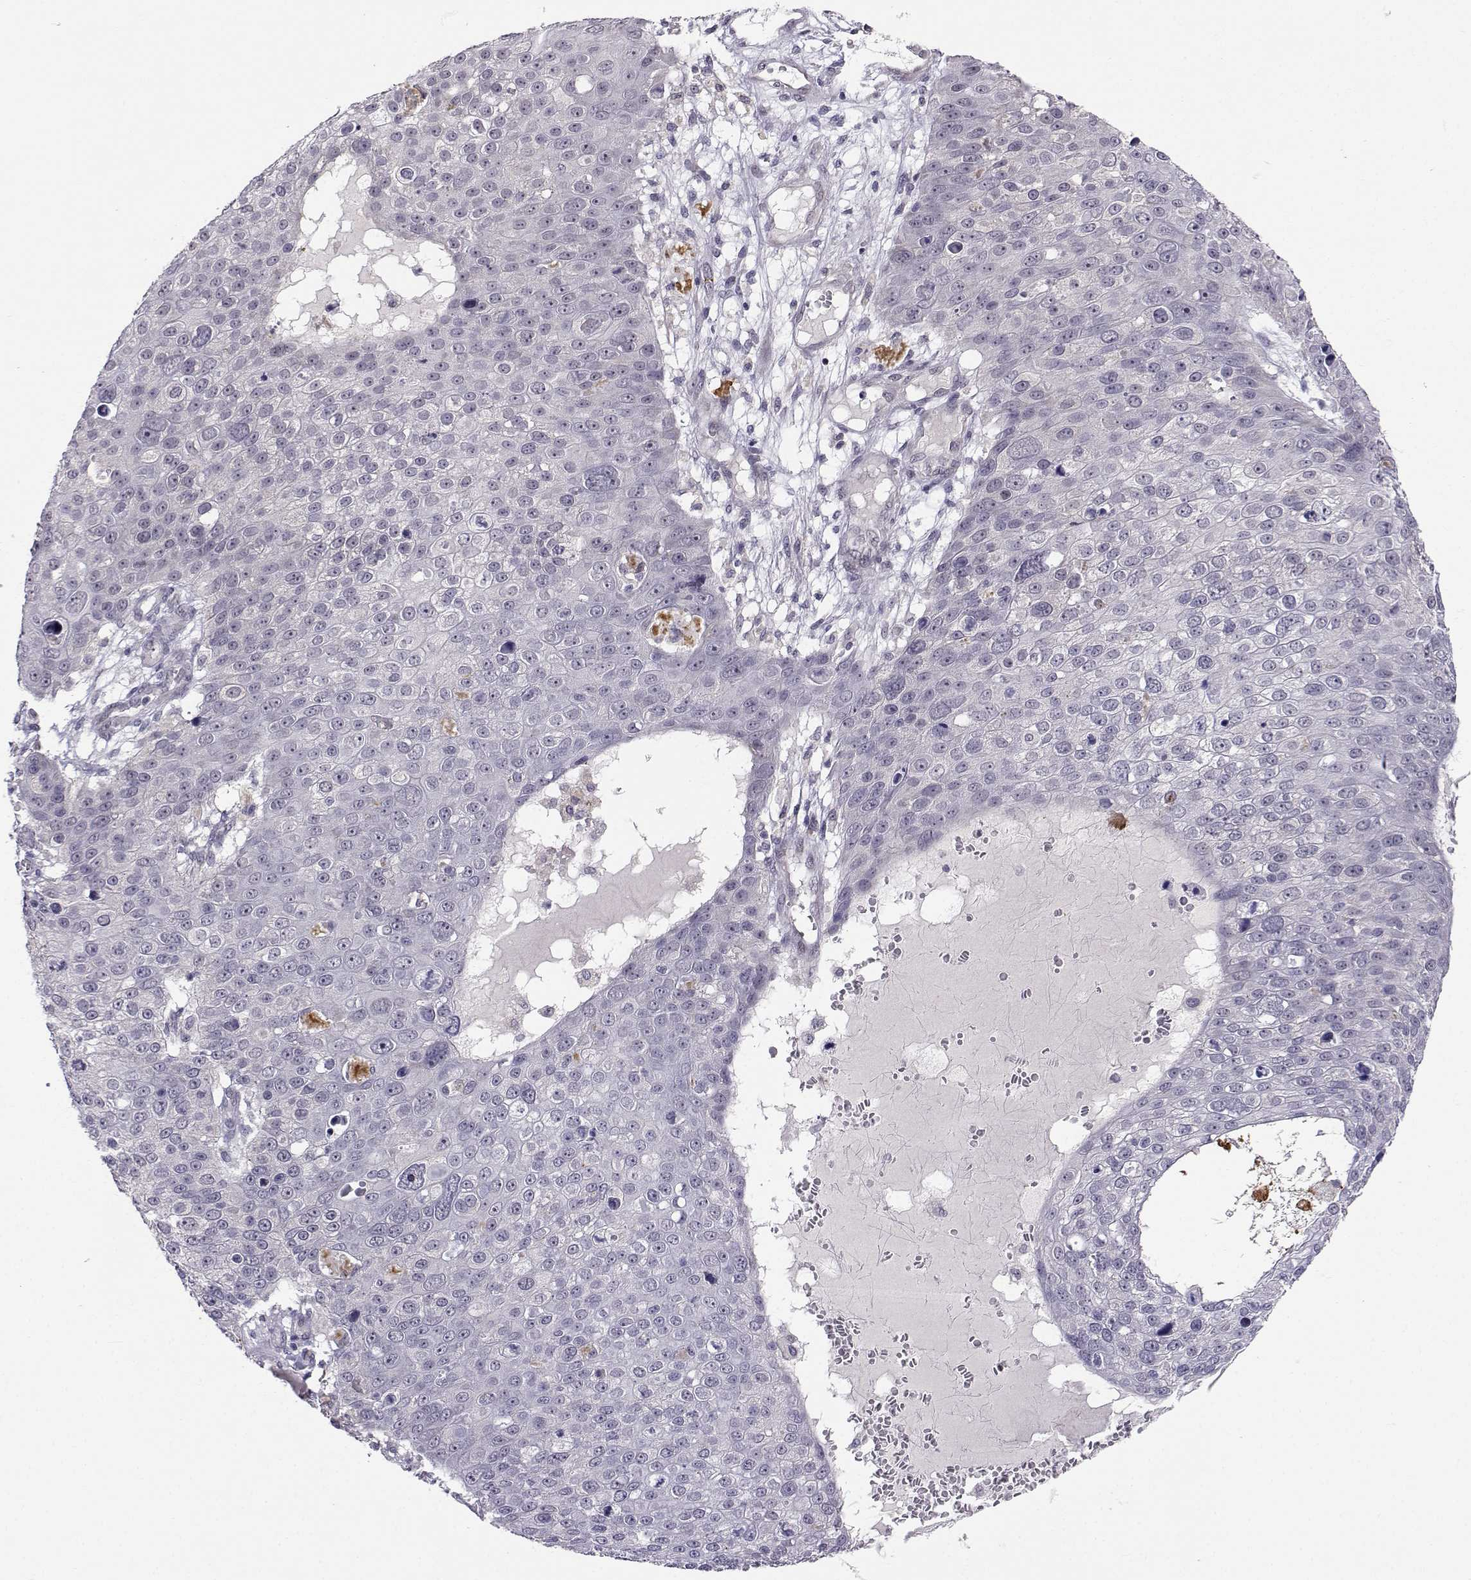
{"staining": {"intensity": "negative", "quantity": "none", "location": "none"}, "tissue": "skin cancer", "cell_type": "Tumor cells", "image_type": "cancer", "snomed": [{"axis": "morphology", "description": "Squamous cell carcinoma, NOS"}, {"axis": "topography", "description": "Skin"}], "caption": "IHC histopathology image of human skin cancer stained for a protein (brown), which reveals no staining in tumor cells.", "gene": "SLC6A3", "patient": {"sex": "male", "age": 71}}